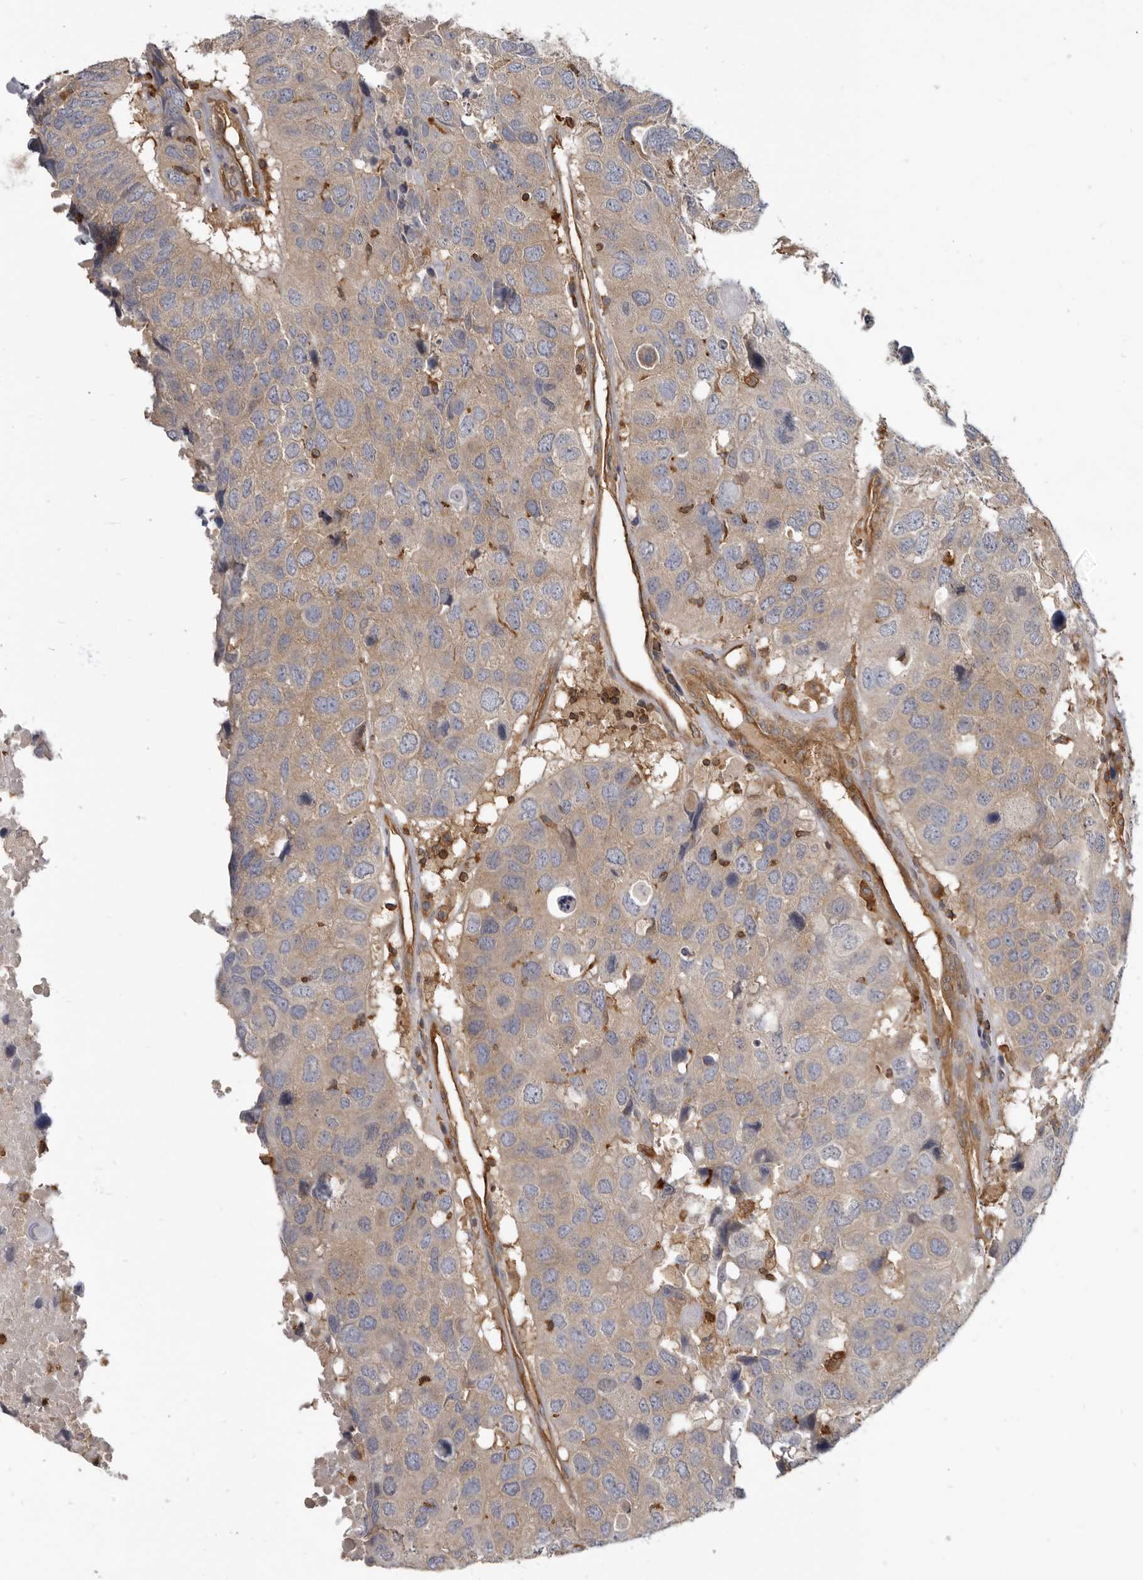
{"staining": {"intensity": "weak", "quantity": ">75%", "location": "cytoplasmic/membranous"}, "tissue": "head and neck cancer", "cell_type": "Tumor cells", "image_type": "cancer", "snomed": [{"axis": "morphology", "description": "Squamous cell carcinoma, NOS"}, {"axis": "topography", "description": "Head-Neck"}], "caption": "A brown stain highlights weak cytoplasmic/membranous positivity of a protein in head and neck cancer tumor cells.", "gene": "CBL", "patient": {"sex": "male", "age": 66}}